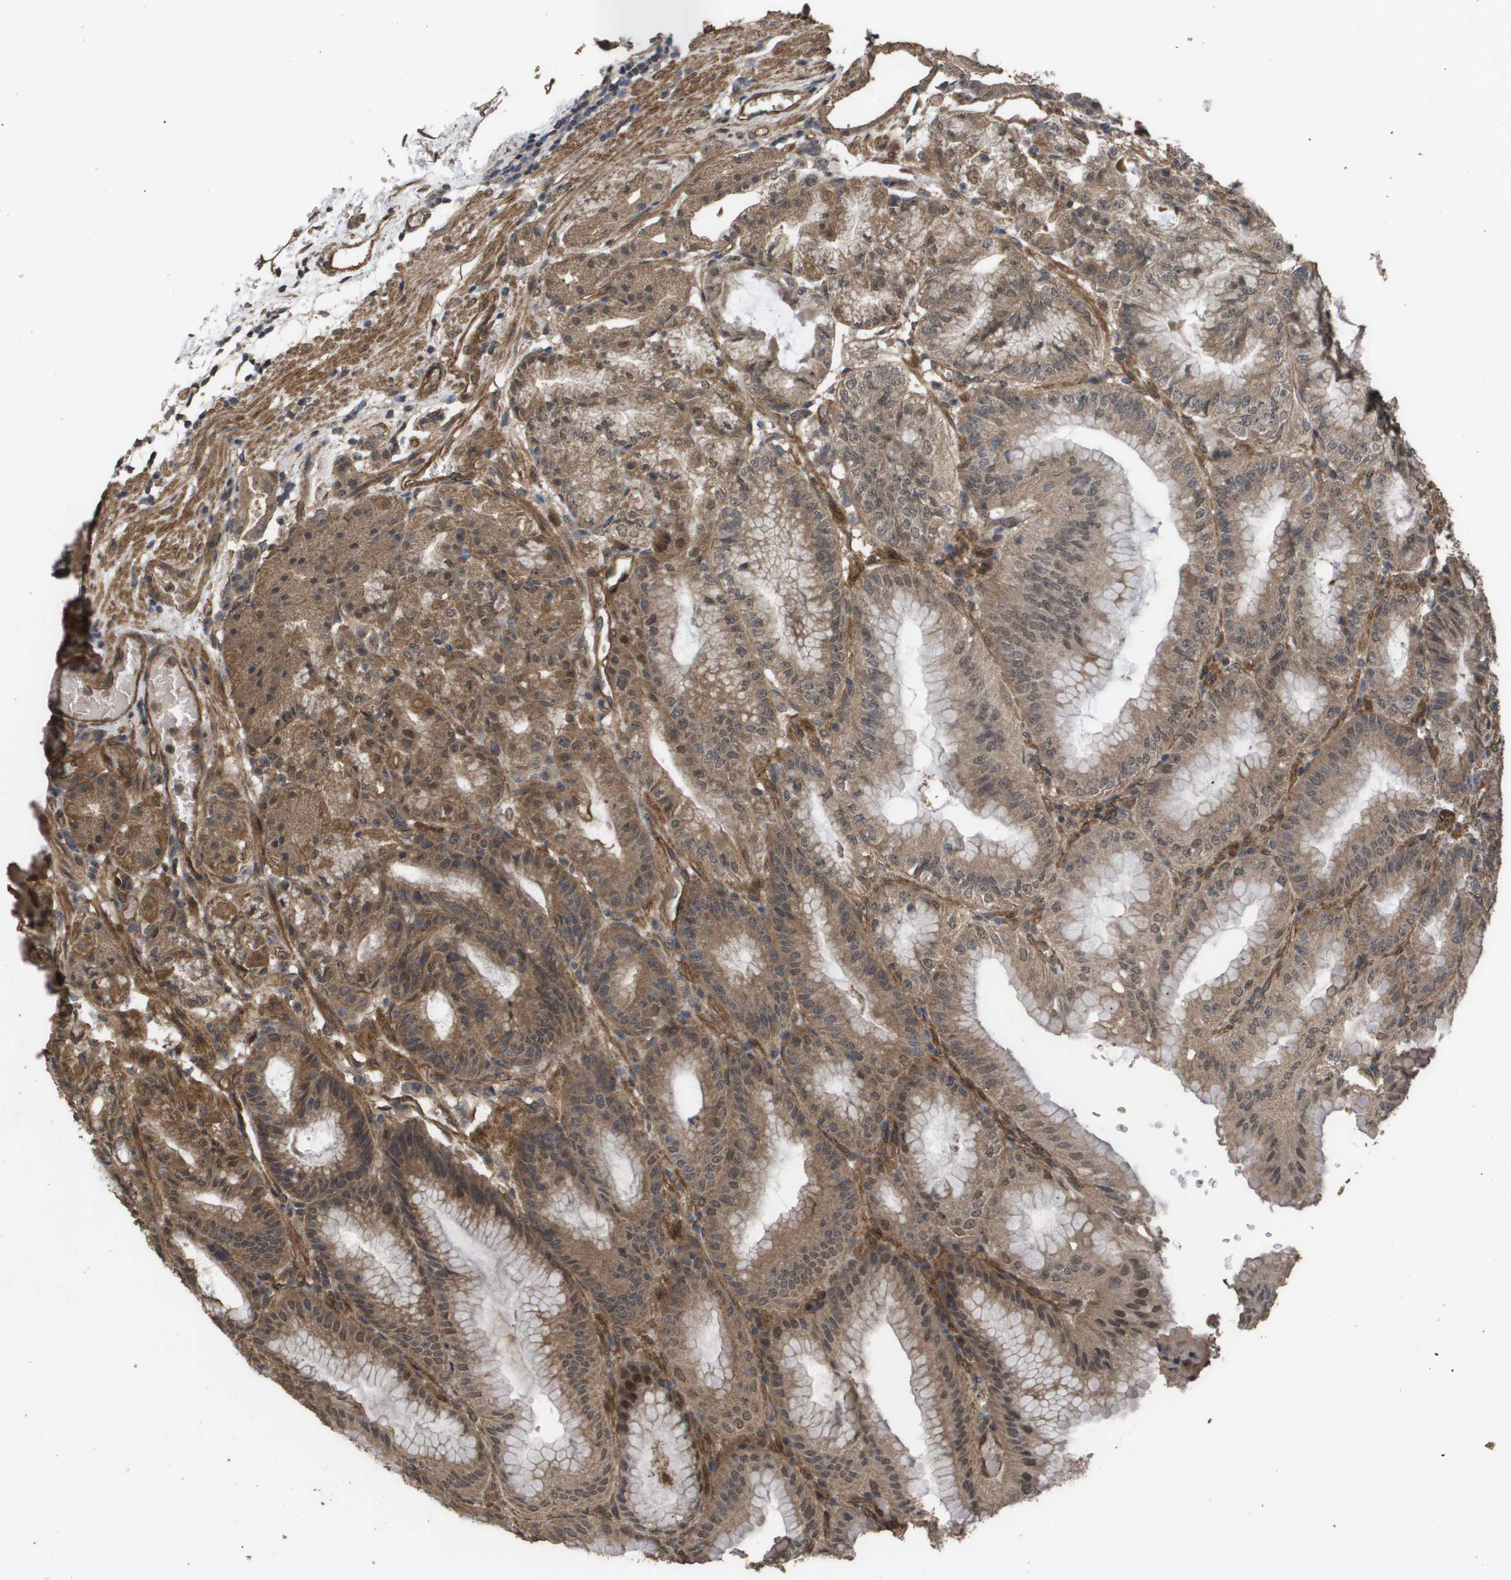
{"staining": {"intensity": "moderate", "quantity": ">75%", "location": "cytoplasmic/membranous"}, "tissue": "stomach", "cell_type": "Glandular cells", "image_type": "normal", "snomed": [{"axis": "morphology", "description": "Normal tissue, NOS"}, {"axis": "topography", "description": "Stomach, lower"}], "caption": "Protein staining reveals moderate cytoplasmic/membranous expression in approximately >75% of glandular cells in normal stomach.", "gene": "CUL5", "patient": {"sex": "male", "age": 71}}